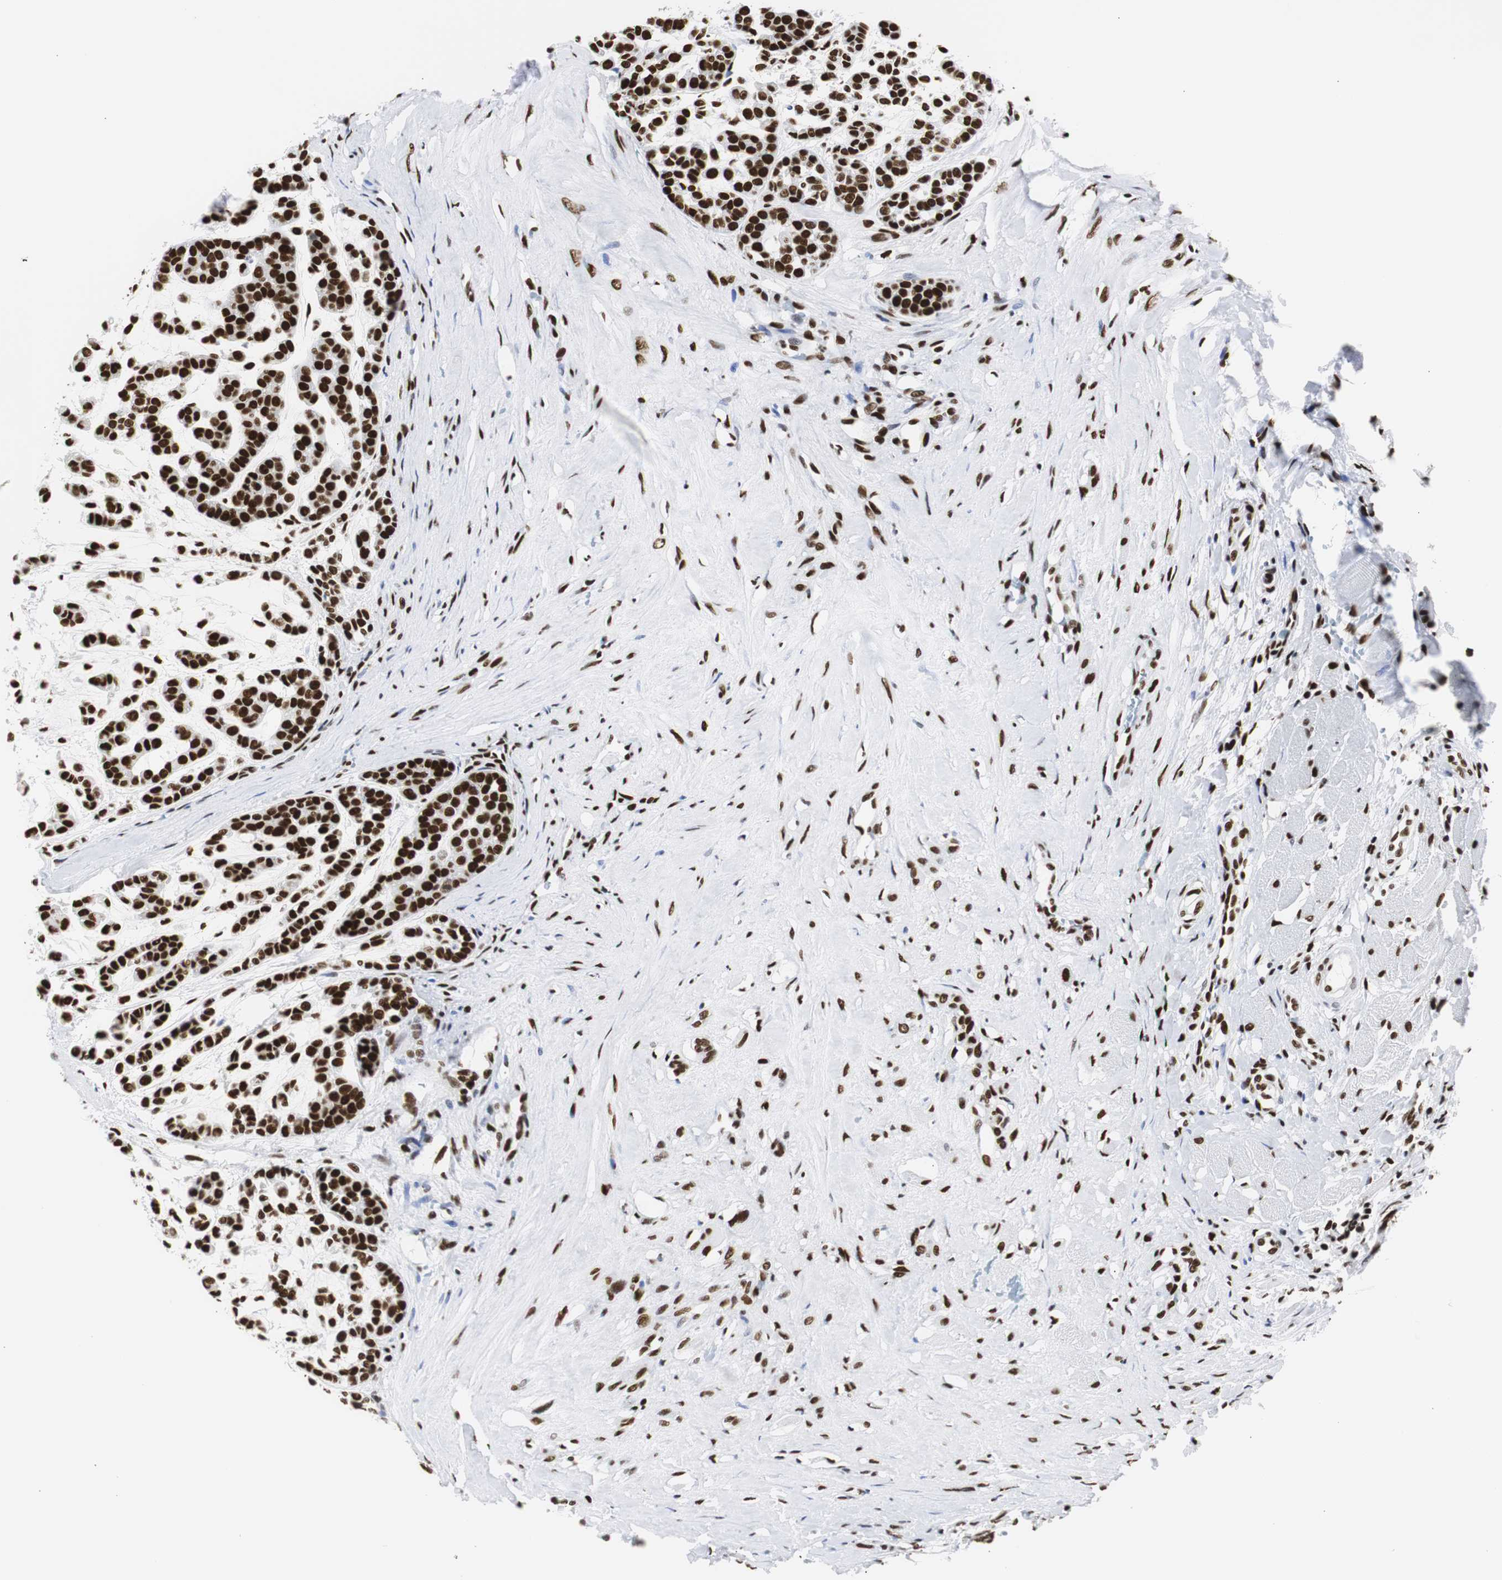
{"staining": {"intensity": "strong", "quantity": ">75%", "location": "nuclear"}, "tissue": "head and neck cancer", "cell_type": "Tumor cells", "image_type": "cancer", "snomed": [{"axis": "morphology", "description": "Adenocarcinoma, NOS"}, {"axis": "morphology", "description": "Adenoma, NOS"}, {"axis": "topography", "description": "Head-Neck"}], "caption": "Immunohistochemical staining of adenoma (head and neck) shows high levels of strong nuclear protein expression in about >75% of tumor cells.", "gene": "HNRNPH2", "patient": {"sex": "female", "age": 55}}